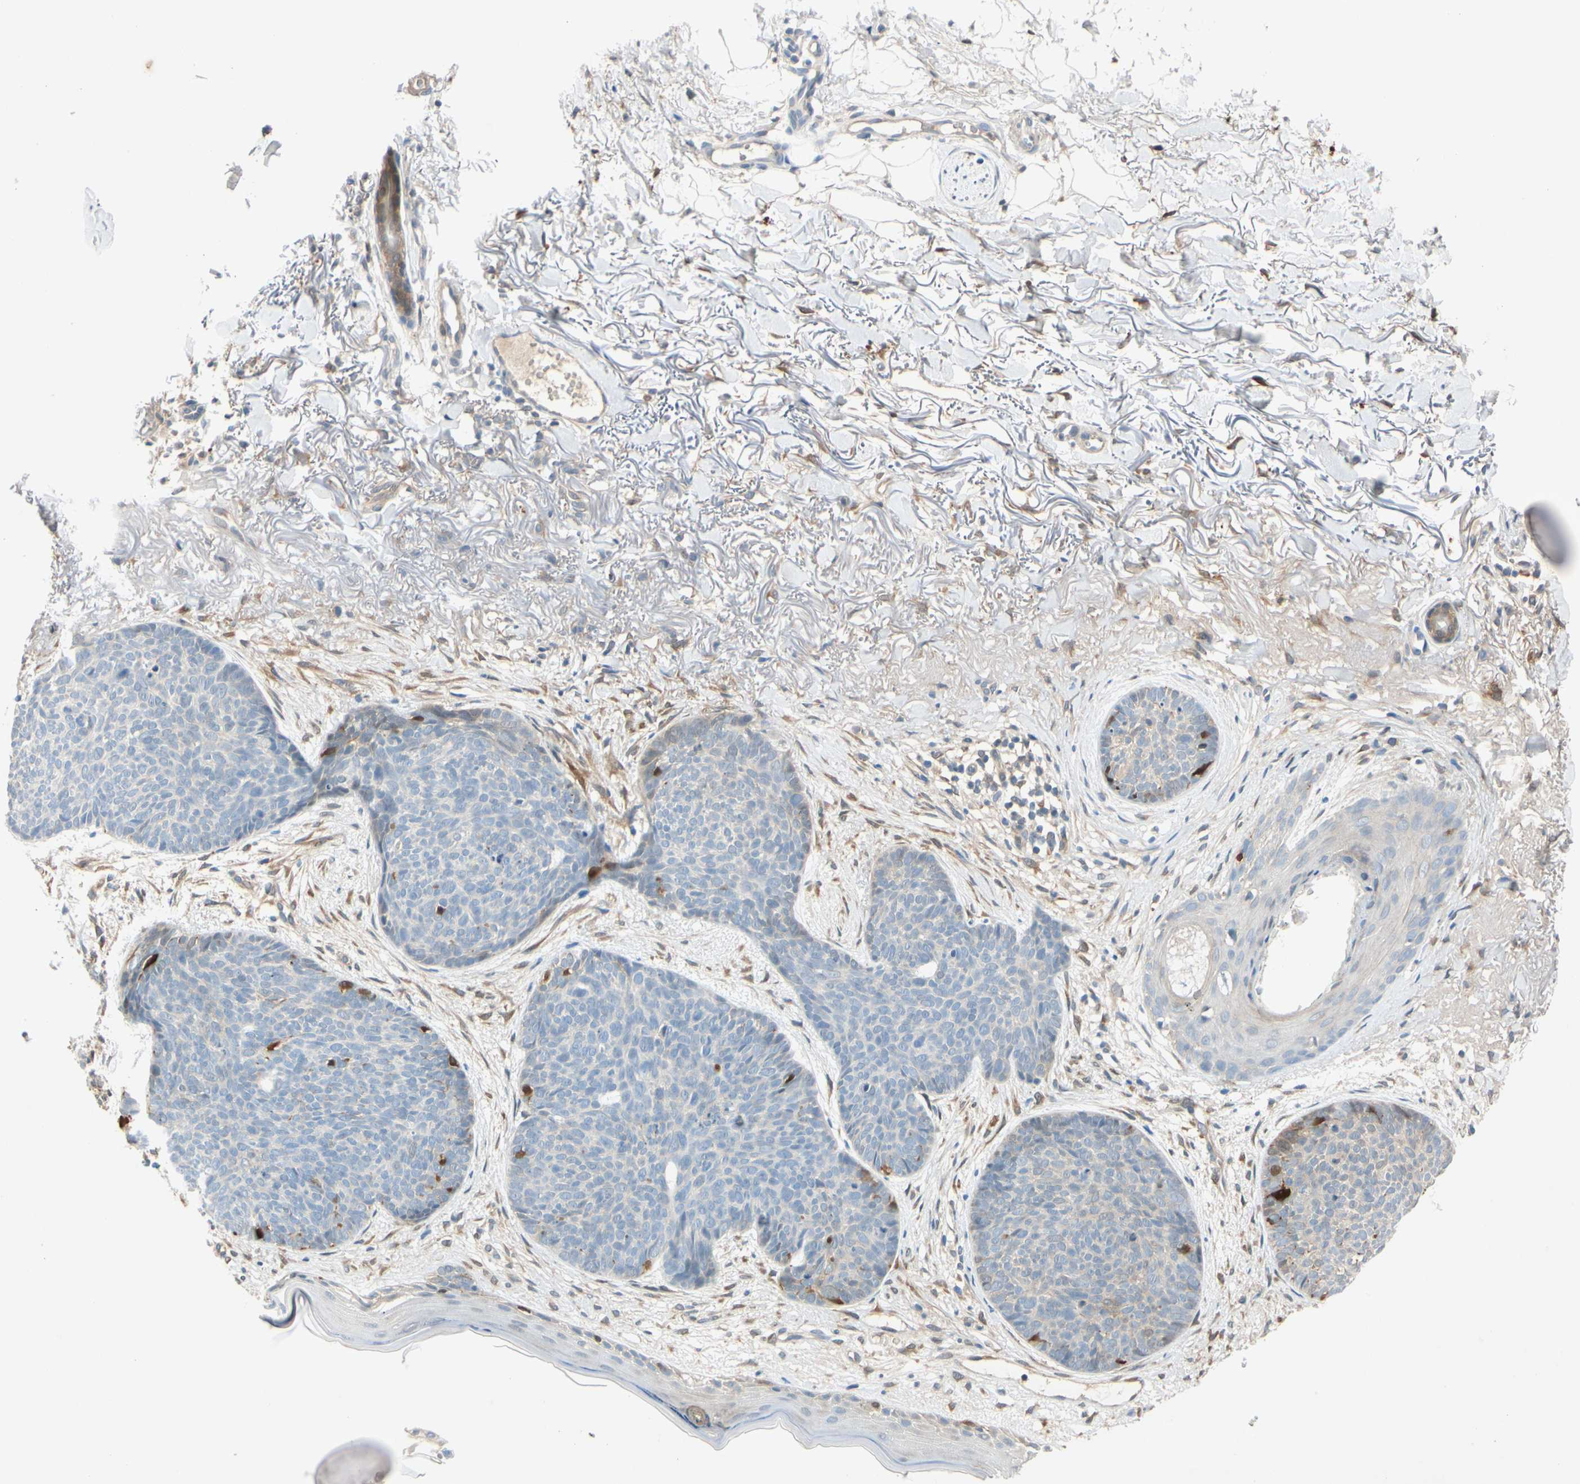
{"staining": {"intensity": "weak", "quantity": "<25%", "location": "cytoplasmic/membranous"}, "tissue": "skin cancer", "cell_type": "Tumor cells", "image_type": "cancer", "snomed": [{"axis": "morphology", "description": "Normal tissue, NOS"}, {"axis": "morphology", "description": "Basal cell carcinoma"}, {"axis": "topography", "description": "Skin"}], "caption": "This is a photomicrograph of IHC staining of skin basal cell carcinoma, which shows no positivity in tumor cells.", "gene": "WIPI1", "patient": {"sex": "female", "age": 70}}